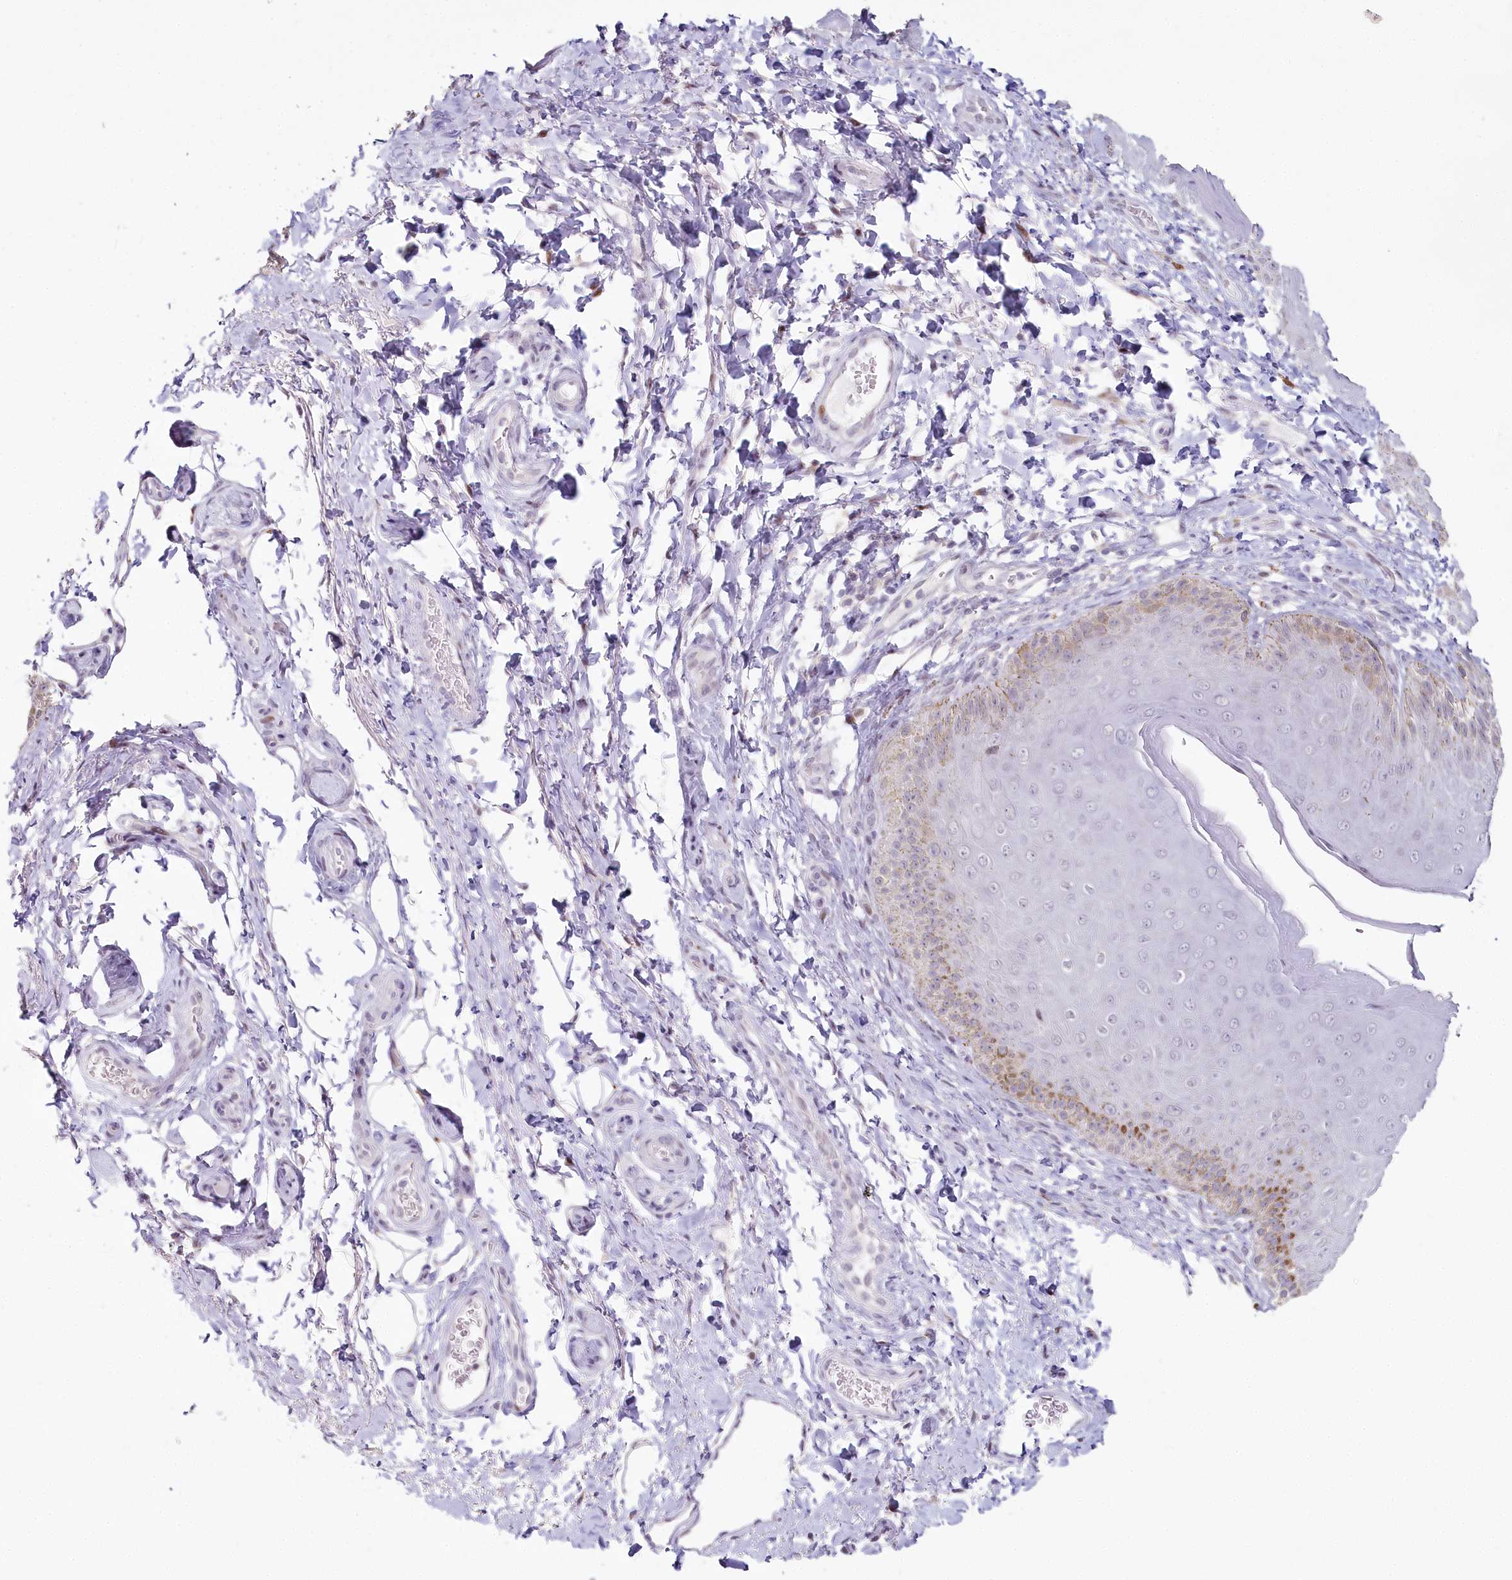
{"staining": {"intensity": "moderate", "quantity": "<25%", "location": "cytoplasmic/membranous"}, "tissue": "skin", "cell_type": "Epidermal cells", "image_type": "normal", "snomed": [{"axis": "morphology", "description": "Normal tissue, NOS"}, {"axis": "topography", "description": "Anal"}], "caption": "The histopathology image reveals staining of benign skin, revealing moderate cytoplasmic/membranous protein expression (brown color) within epidermal cells.", "gene": "HPD", "patient": {"sex": "male", "age": 44}}